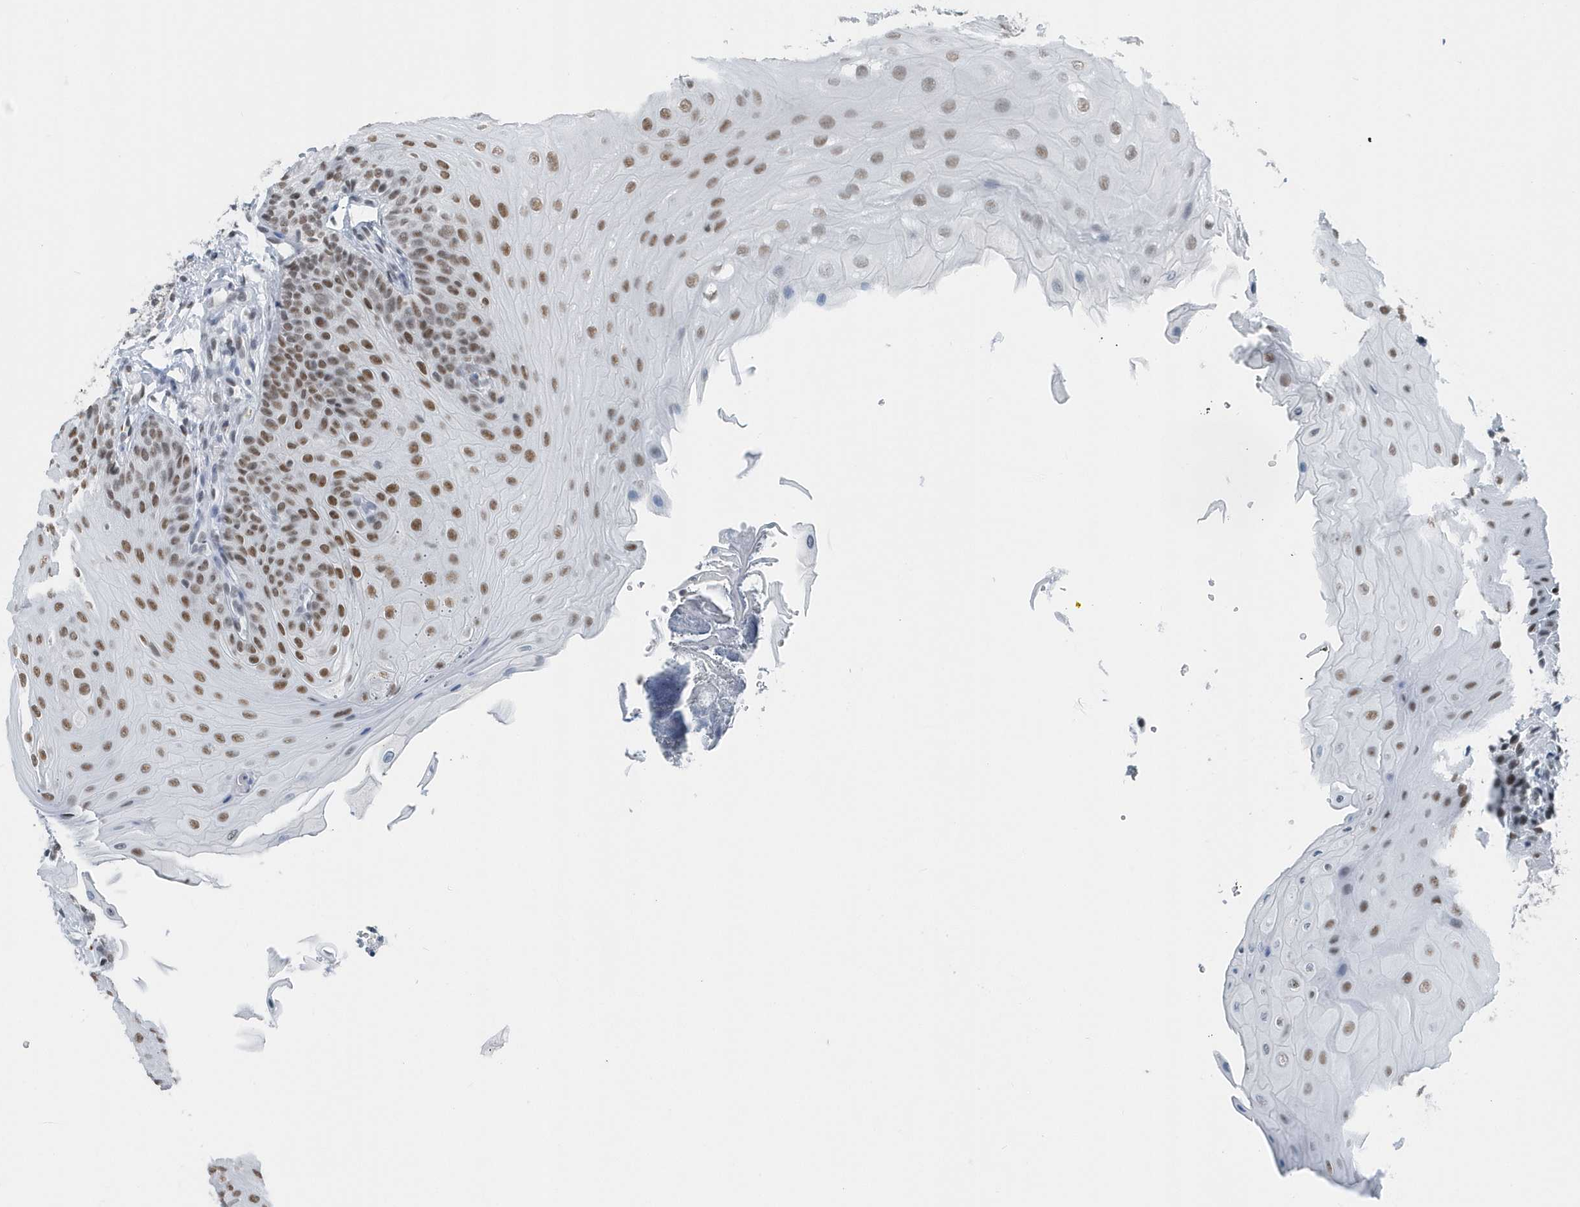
{"staining": {"intensity": "moderate", "quantity": ">75%", "location": "nuclear"}, "tissue": "oral mucosa", "cell_type": "Squamous epithelial cells", "image_type": "normal", "snomed": [{"axis": "morphology", "description": "Normal tissue, NOS"}, {"axis": "topography", "description": "Oral tissue"}], "caption": "Immunohistochemical staining of benign oral mucosa demonstrates medium levels of moderate nuclear staining in about >75% of squamous epithelial cells. Ihc stains the protein of interest in brown and the nuclei are stained blue.", "gene": "FIP1L1", "patient": {"sex": "female", "age": 68}}